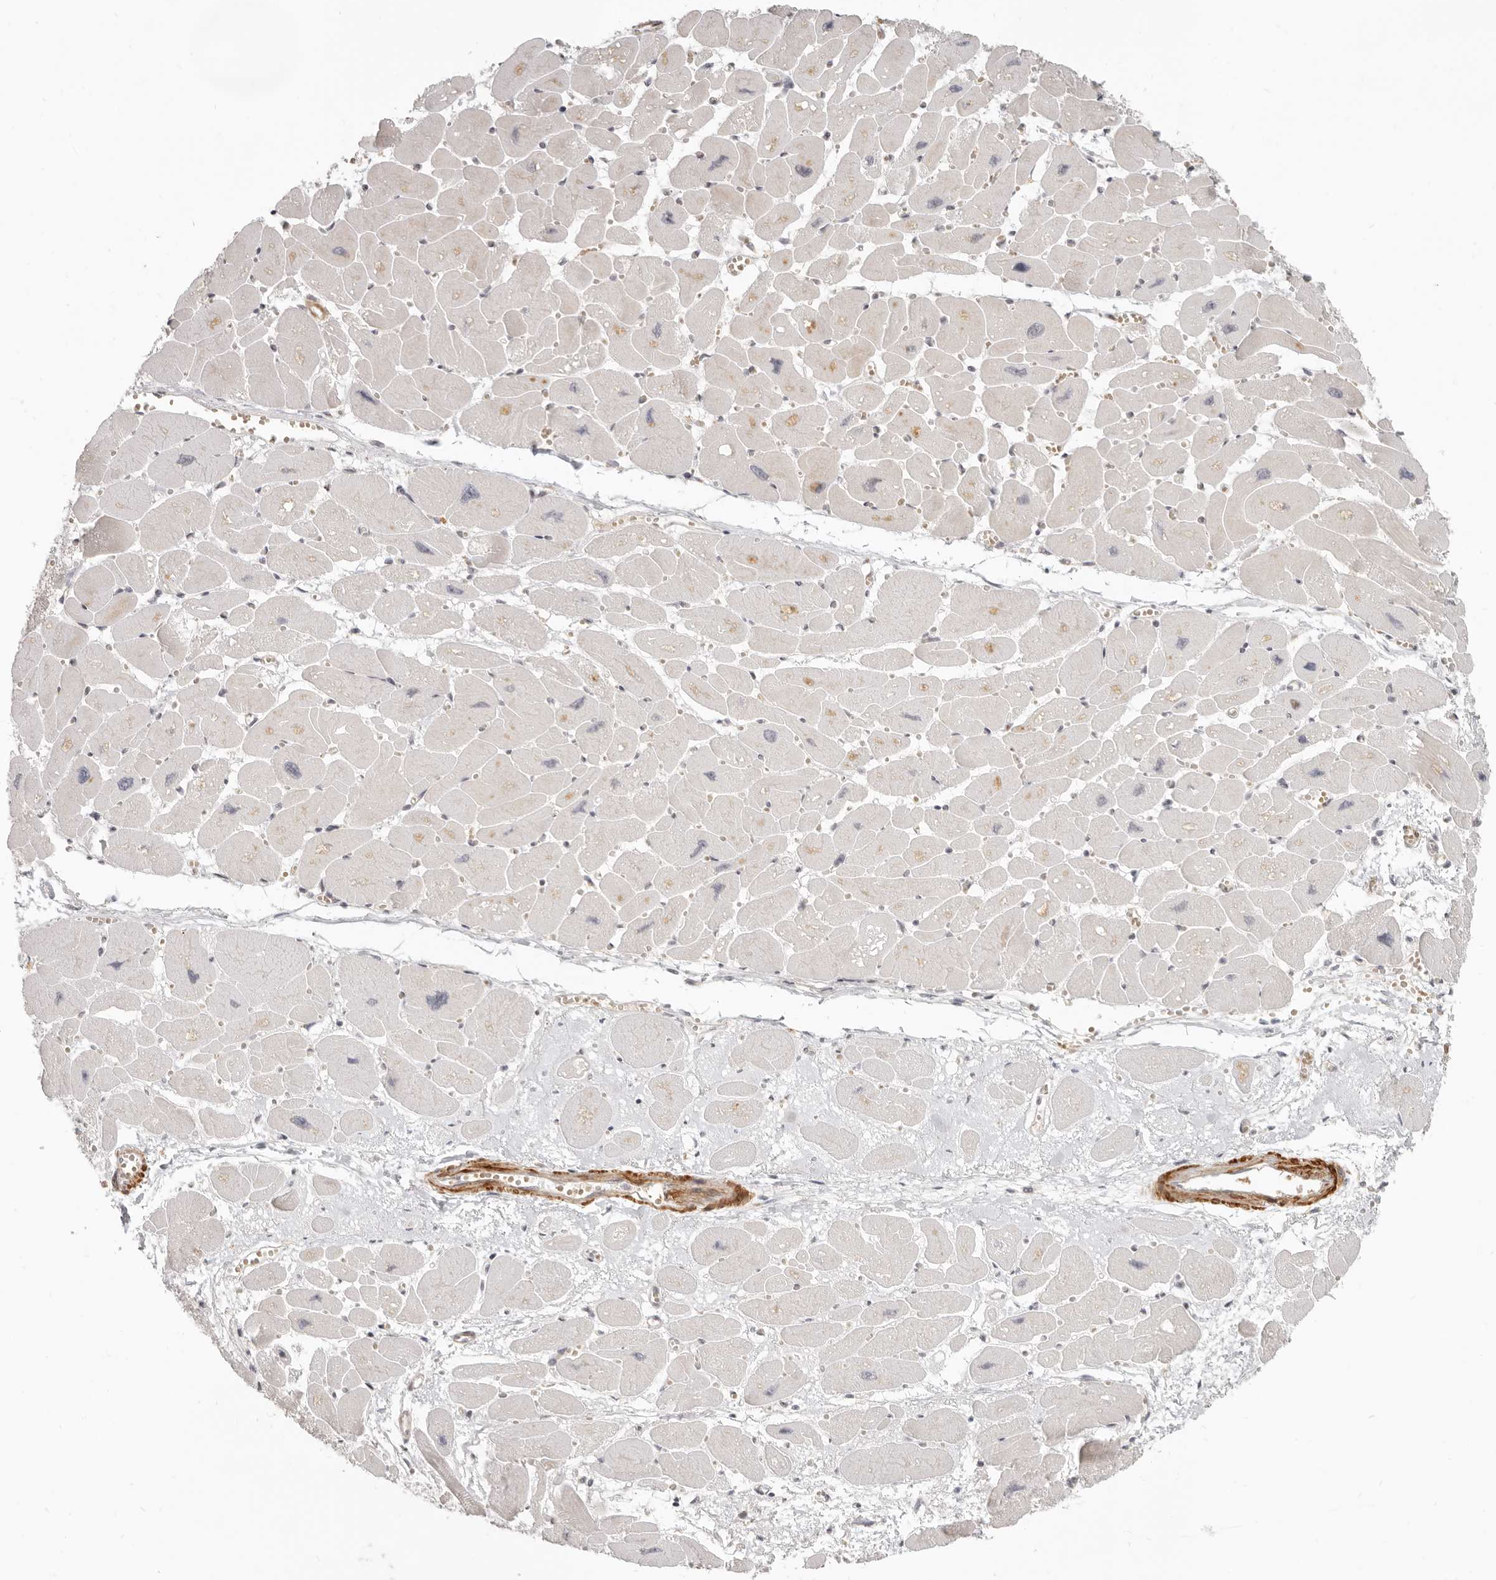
{"staining": {"intensity": "negative", "quantity": "none", "location": "none"}, "tissue": "heart muscle", "cell_type": "Cardiomyocytes", "image_type": "normal", "snomed": [{"axis": "morphology", "description": "Normal tissue, NOS"}, {"axis": "topography", "description": "Heart"}], "caption": "This micrograph is of benign heart muscle stained with IHC to label a protein in brown with the nuclei are counter-stained blue. There is no positivity in cardiomyocytes. (Brightfield microscopy of DAB (3,3'-diaminobenzidine) immunohistochemistry (IHC) at high magnification).", "gene": "GABPA", "patient": {"sex": "female", "age": 54}}